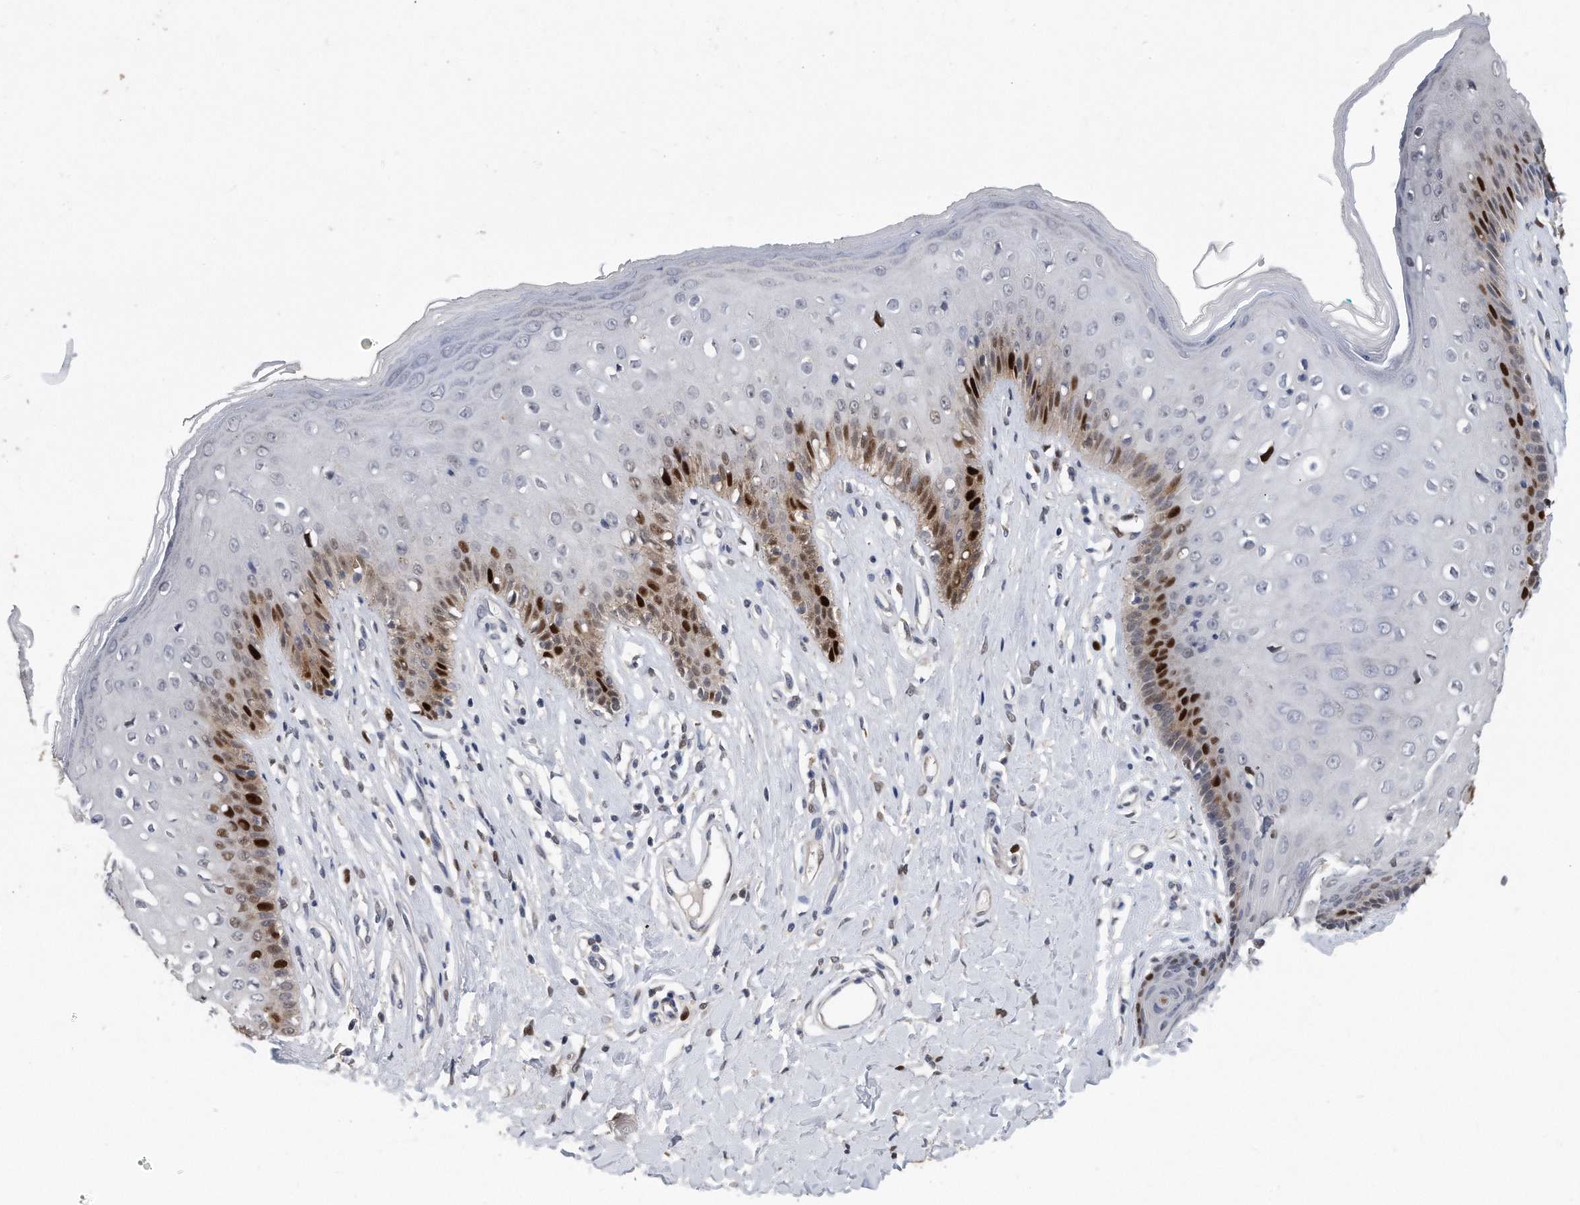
{"staining": {"intensity": "strong", "quantity": "25%-75%", "location": "nuclear"}, "tissue": "skin", "cell_type": "Epidermal cells", "image_type": "normal", "snomed": [{"axis": "morphology", "description": "Normal tissue, NOS"}, {"axis": "morphology", "description": "Squamous cell carcinoma, NOS"}, {"axis": "topography", "description": "Vulva"}], "caption": "Skin stained with DAB (3,3'-diaminobenzidine) immunohistochemistry demonstrates high levels of strong nuclear positivity in approximately 25%-75% of epidermal cells.", "gene": "PCNA", "patient": {"sex": "female", "age": 85}}